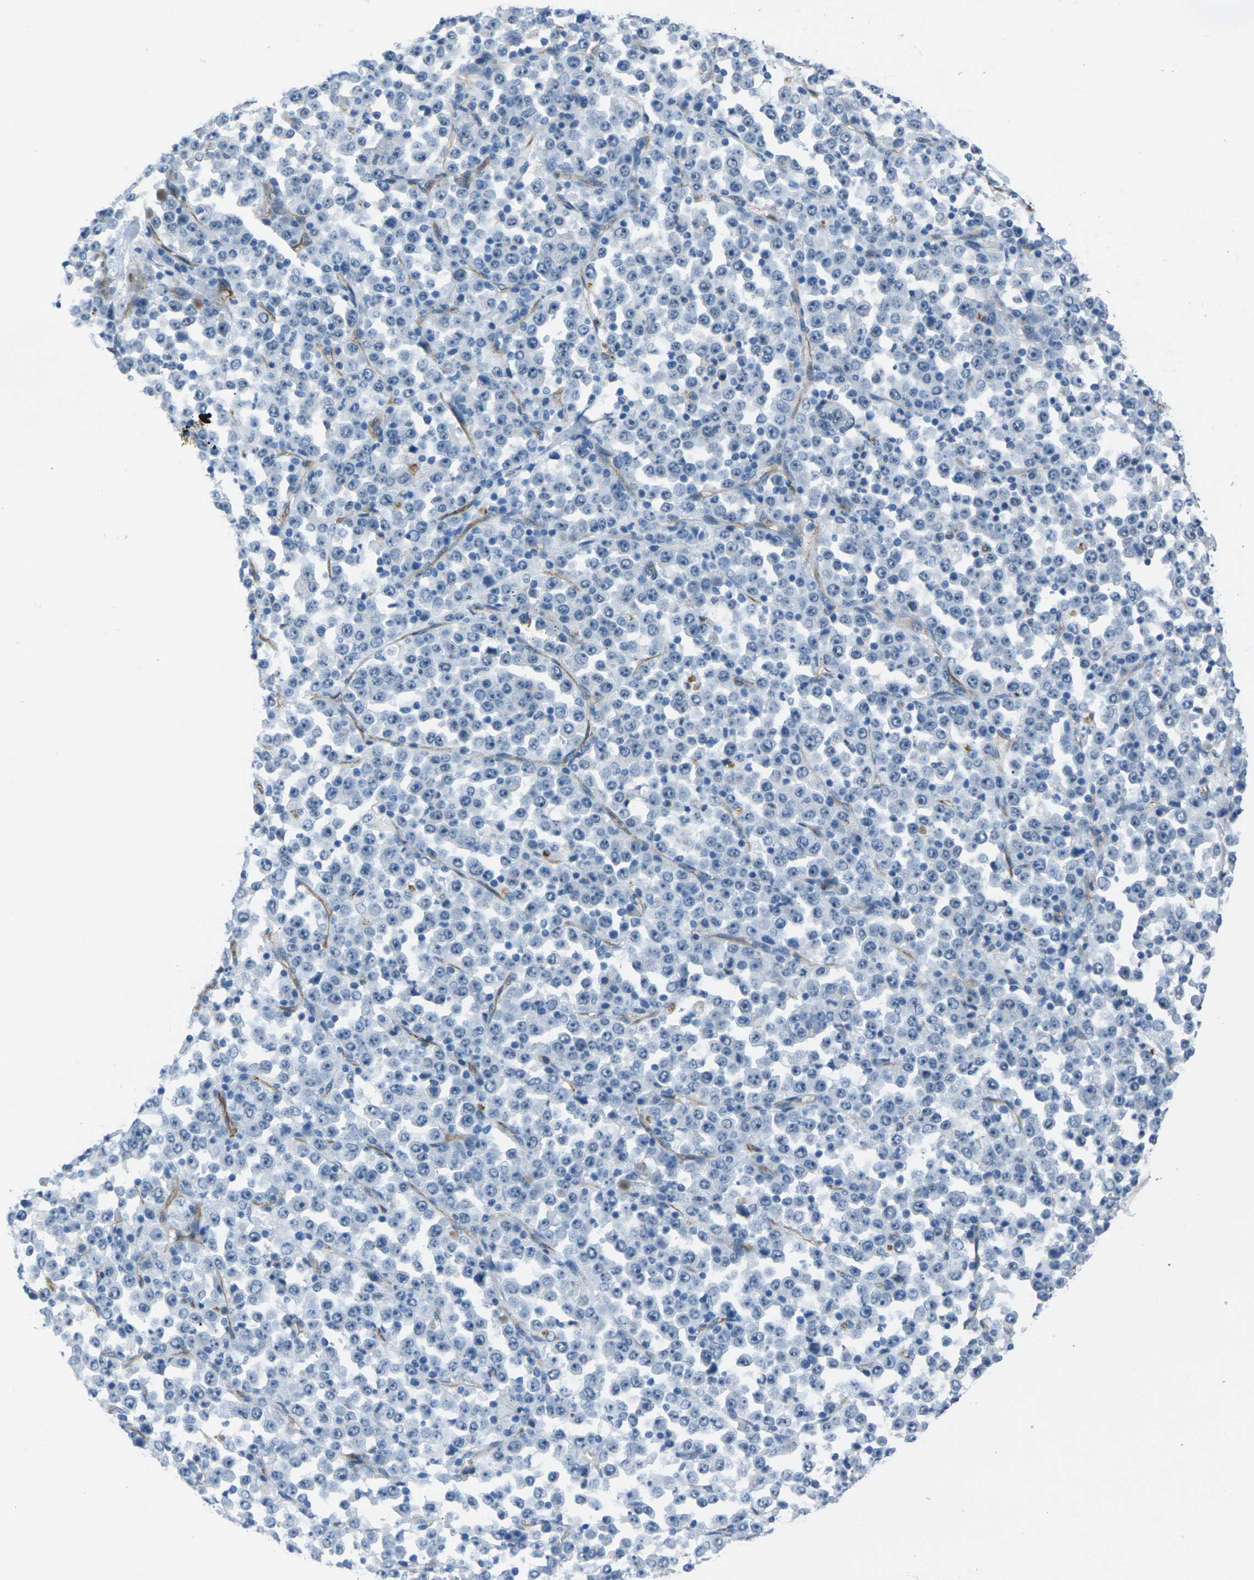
{"staining": {"intensity": "negative", "quantity": "none", "location": "none"}, "tissue": "stomach cancer", "cell_type": "Tumor cells", "image_type": "cancer", "snomed": [{"axis": "morphology", "description": "Normal tissue, NOS"}, {"axis": "morphology", "description": "Adenocarcinoma, NOS"}, {"axis": "topography", "description": "Stomach, upper"}, {"axis": "topography", "description": "Stomach"}], "caption": "The IHC histopathology image has no significant expression in tumor cells of stomach adenocarcinoma tissue.", "gene": "HSPA12B", "patient": {"sex": "male", "age": 59}}